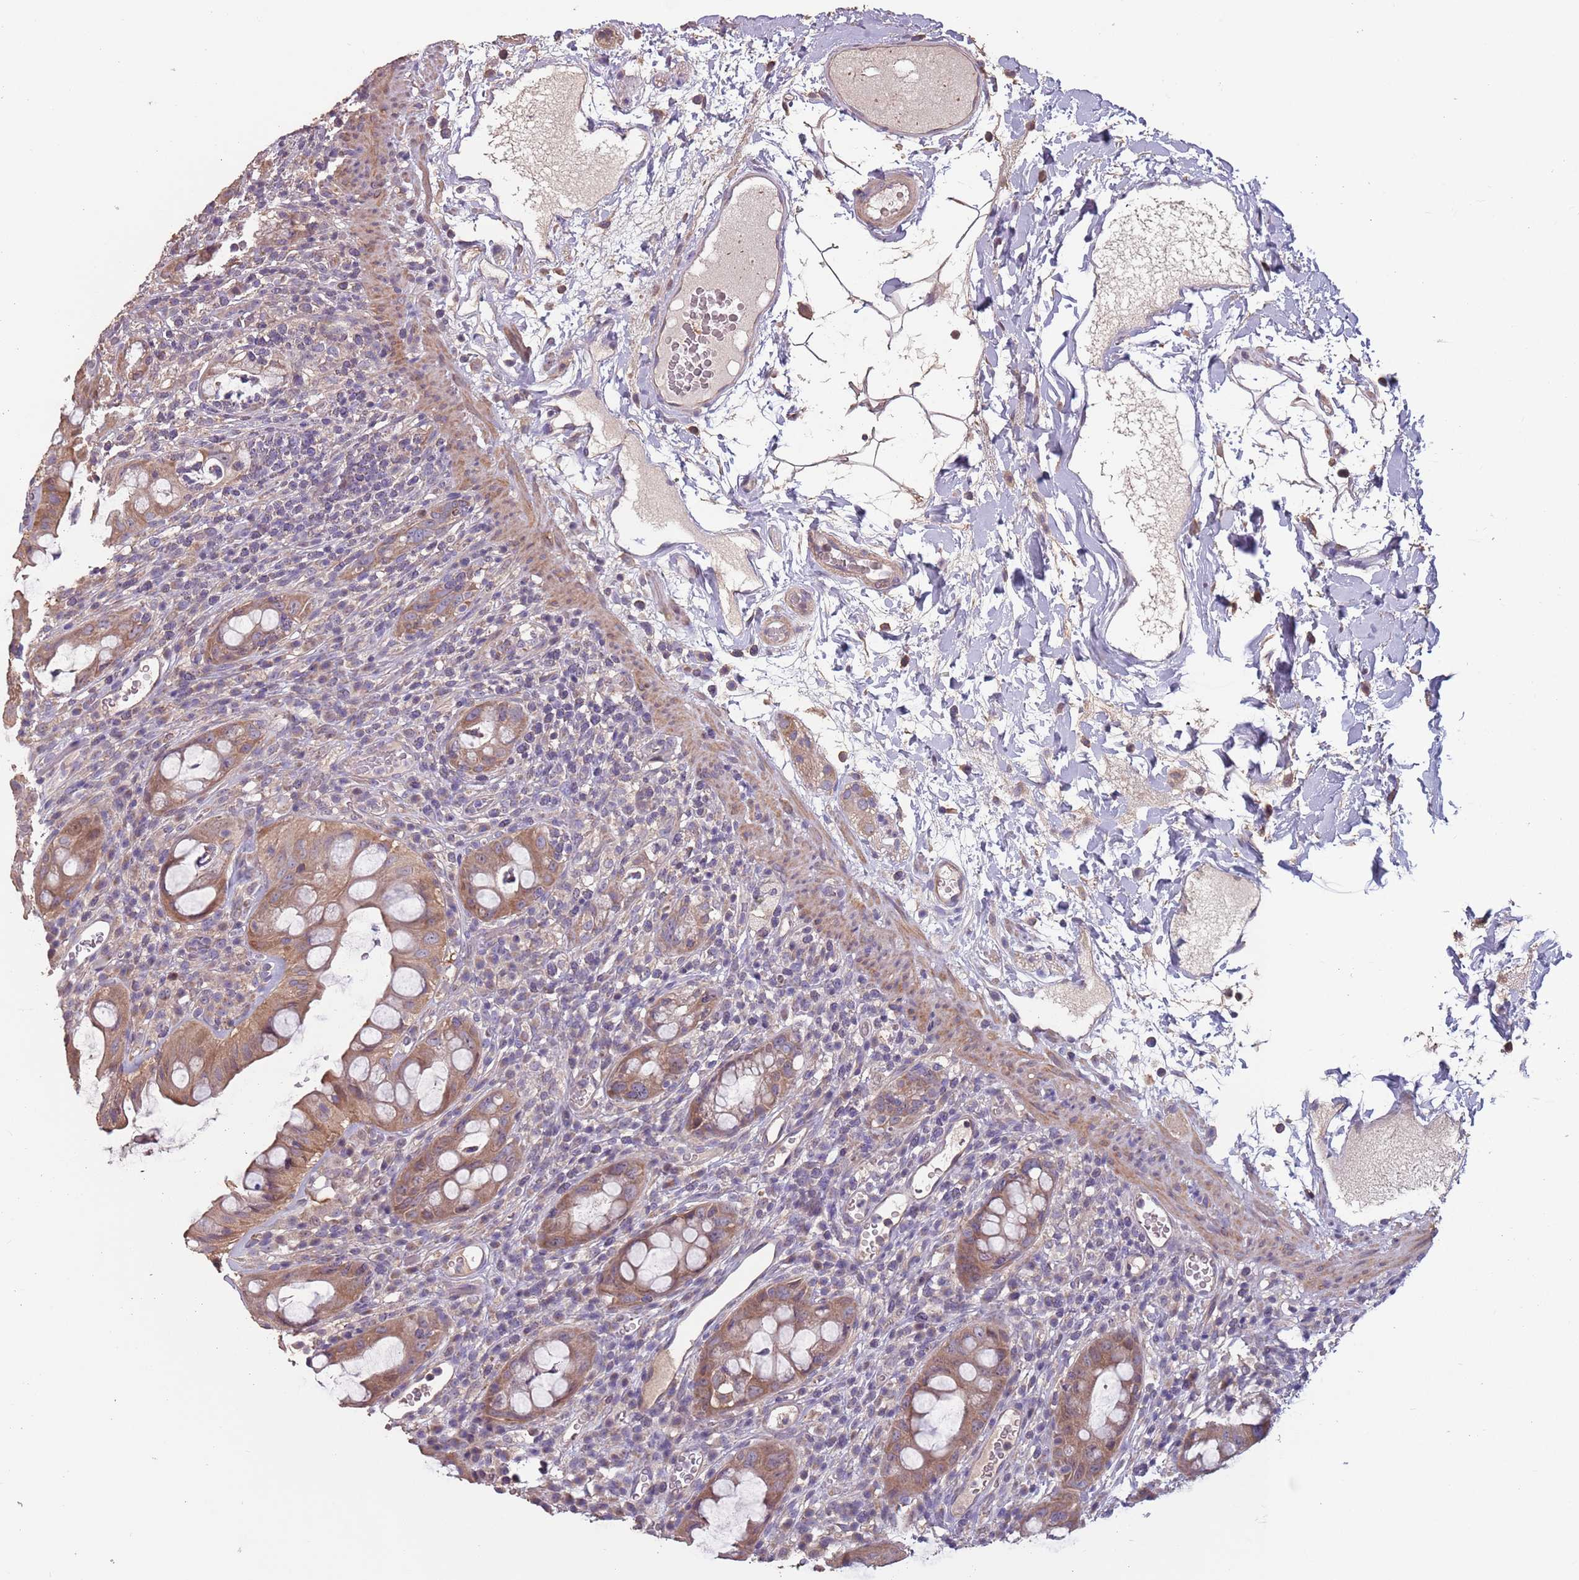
{"staining": {"intensity": "moderate", "quantity": ">75%", "location": "cytoplasmic/membranous"}, "tissue": "rectum", "cell_type": "Glandular cells", "image_type": "normal", "snomed": [{"axis": "morphology", "description": "Normal tissue, NOS"}, {"axis": "topography", "description": "Rectum"}], "caption": "High-power microscopy captured an IHC micrograph of normal rectum, revealing moderate cytoplasmic/membranous positivity in about >75% of glandular cells.", "gene": "MBD3L1", "patient": {"sex": "female", "age": 57}}